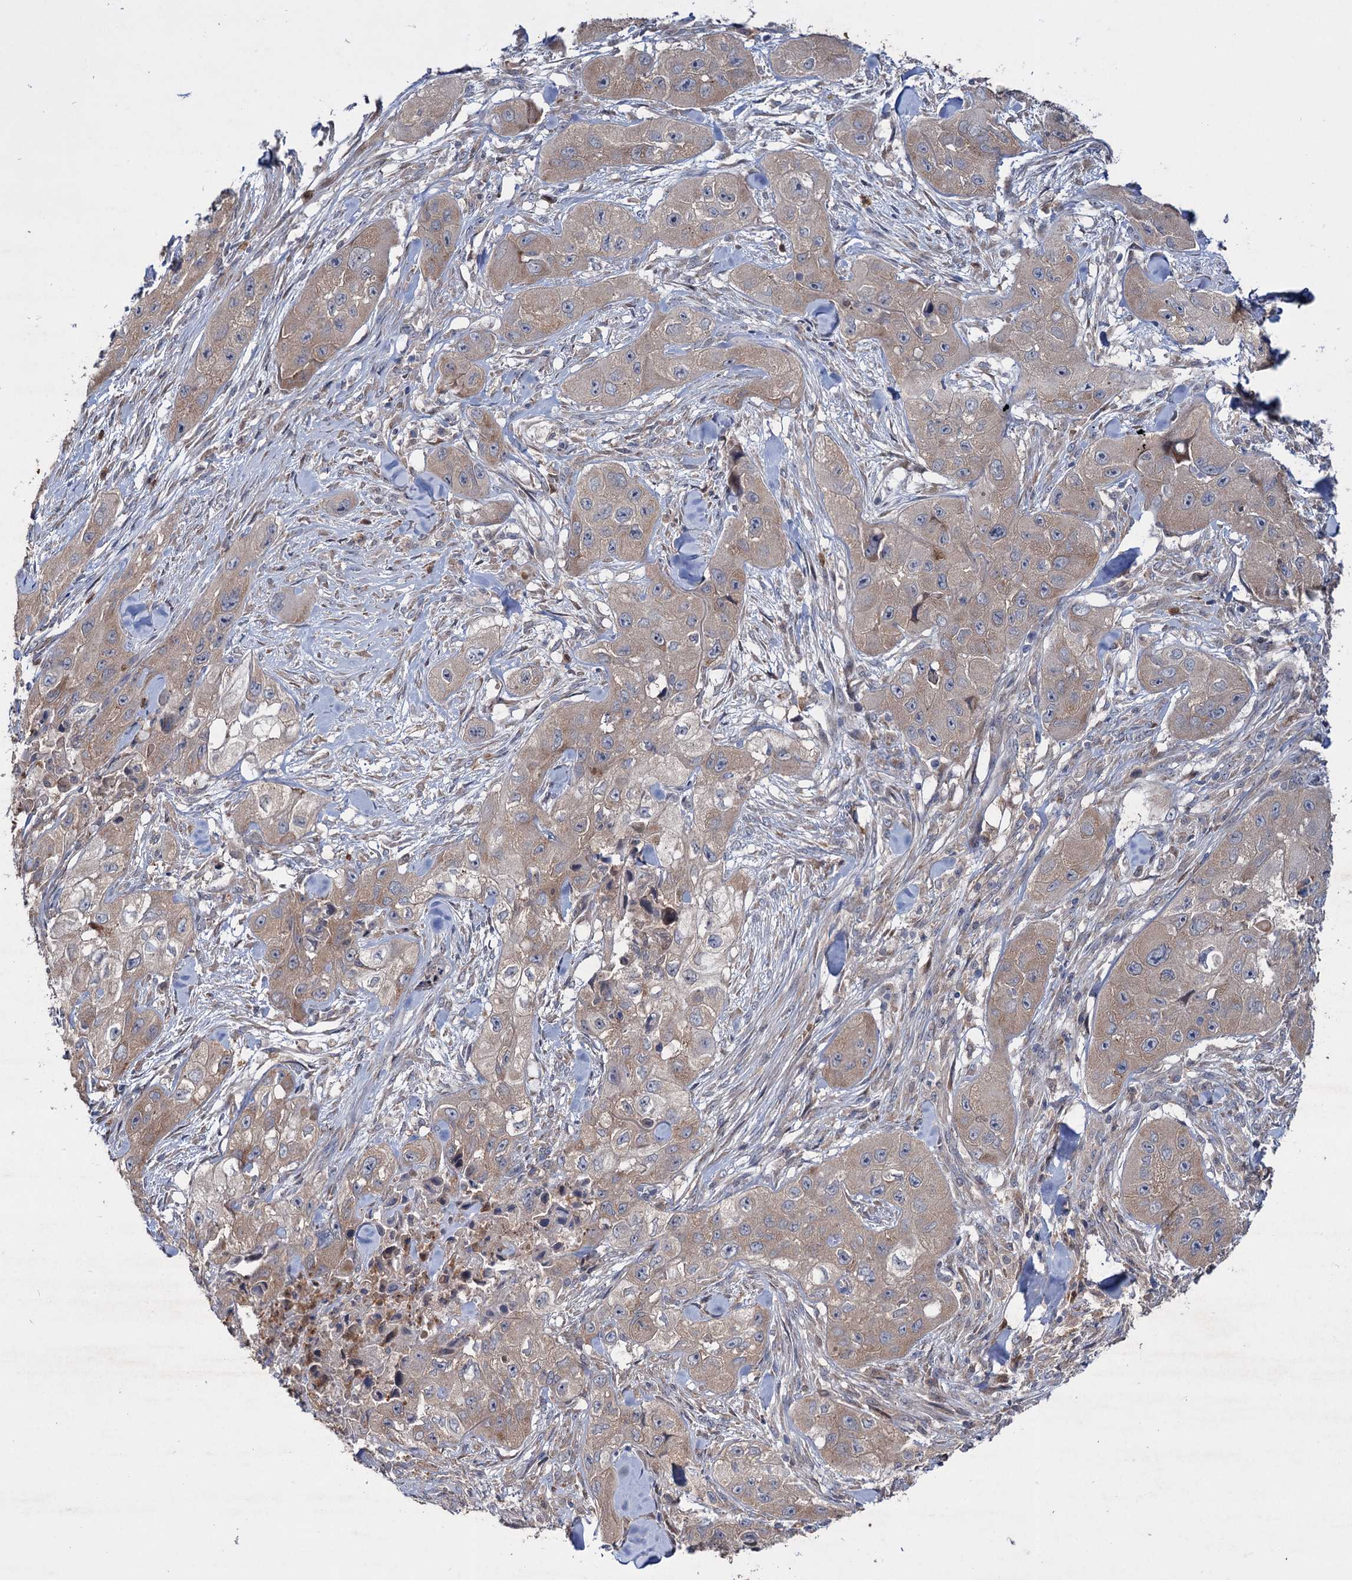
{"staining": {"intensity": "weak", "quantity": ">75%", "location": "cytoplasmic/membranous"}, "tissue": "skin cancer", "cell_type": "Tumor cells", "image_type": "cancer", "snomed": [{"axis": "morphology", "description": "Squamous cell carcinoma, NOS"}, {"axis": "topography", "description": "Skin"}, {"axis": "topography", "description": "Subcutis"}], "caption": "Human skin cancer stained for a protein (brown) demonstrates weak cytoplasmic/membranous positive expression in about >75% of tumor cells.", "gene": "PTPN3", "patient": {"sex": "male", "age": 73}}